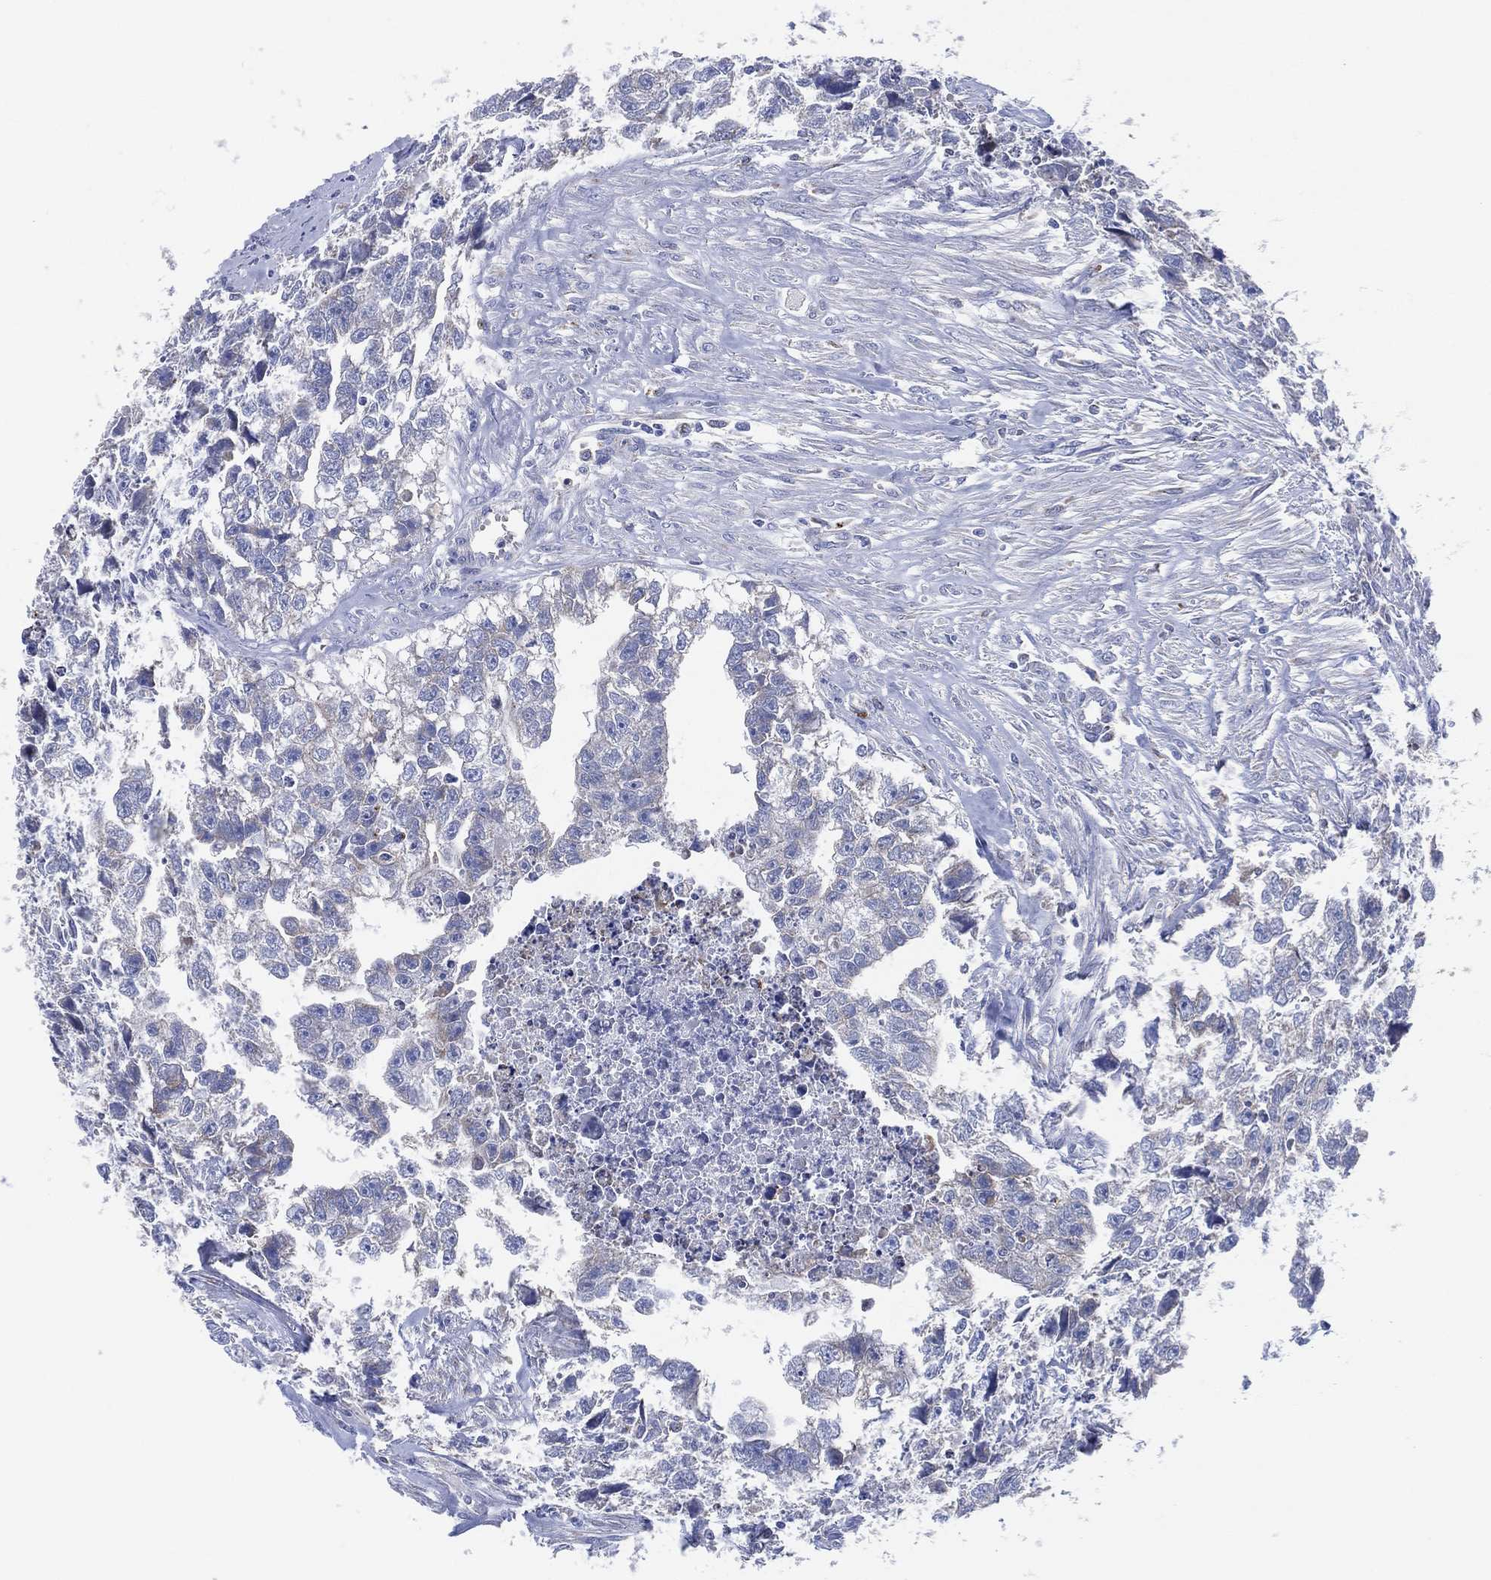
{"staining": {"intensity": "negative", "quantity": "none", "location": "none"}, "tissue": "testis cancer", "cell_type": "Tumor cells", "image_type": "cancer", "snomed": [{"axis": "morphology", "description": "Carcinoma, Embryonal, NOS"}, {"axis": "morphology", "description": "Teratoma, malignant, NOS"}, {"axis": "topography", "description": "Testis"}], "caption": "Tumor cells show no significant protein staining in teratoma (malignant) (testis). (Stains: DAB immunohistochemistry with hematoxylin counter stain, Microscopy: brightfield microscopy at high magnification).", "gene": "GALNS", "patient": {"sex": "male", "age": 44}}